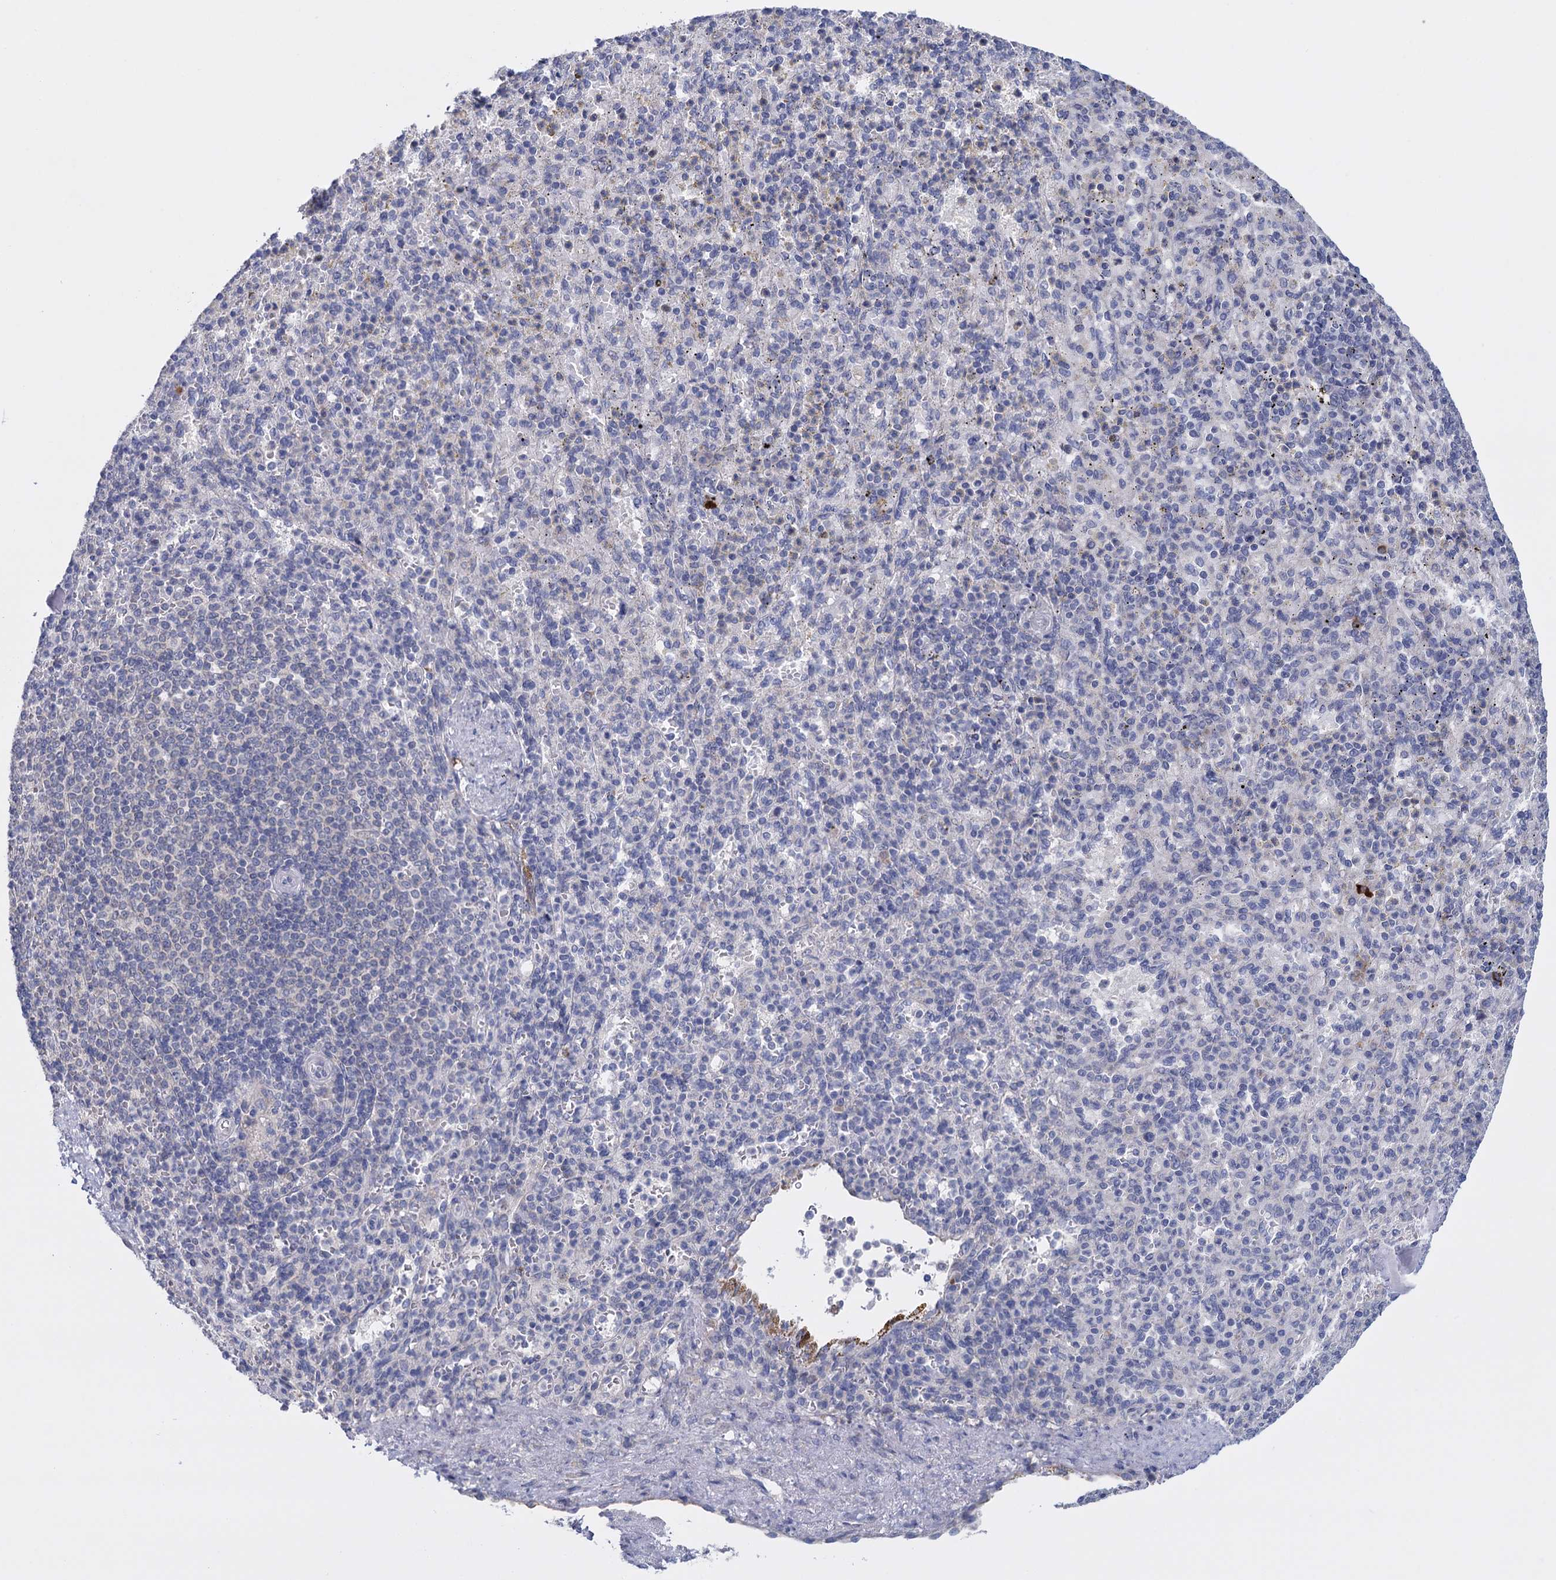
{"staining": {"intensity": "negative", "quantity": "none", "location": "none"}, "tissue": "spleen", "cell_type": "Cells in red pulp", "image_type": "normal", "snomed": [{"axis": "morphology", "description": "Normal tissue, NOS"}, {"axis": "topography", "description": "Spleen"}], "caption": "DAB (3,3'-diaminobenzidine) immunohistochemical staining of benign human spleen exhibits no significant staining in cells in red pulp. (Immunohistochemistry (ihc), brightfield microscopy, high magnification).", "gene": "GSTM2", "patient": {"sex": "female", "age": 74}}